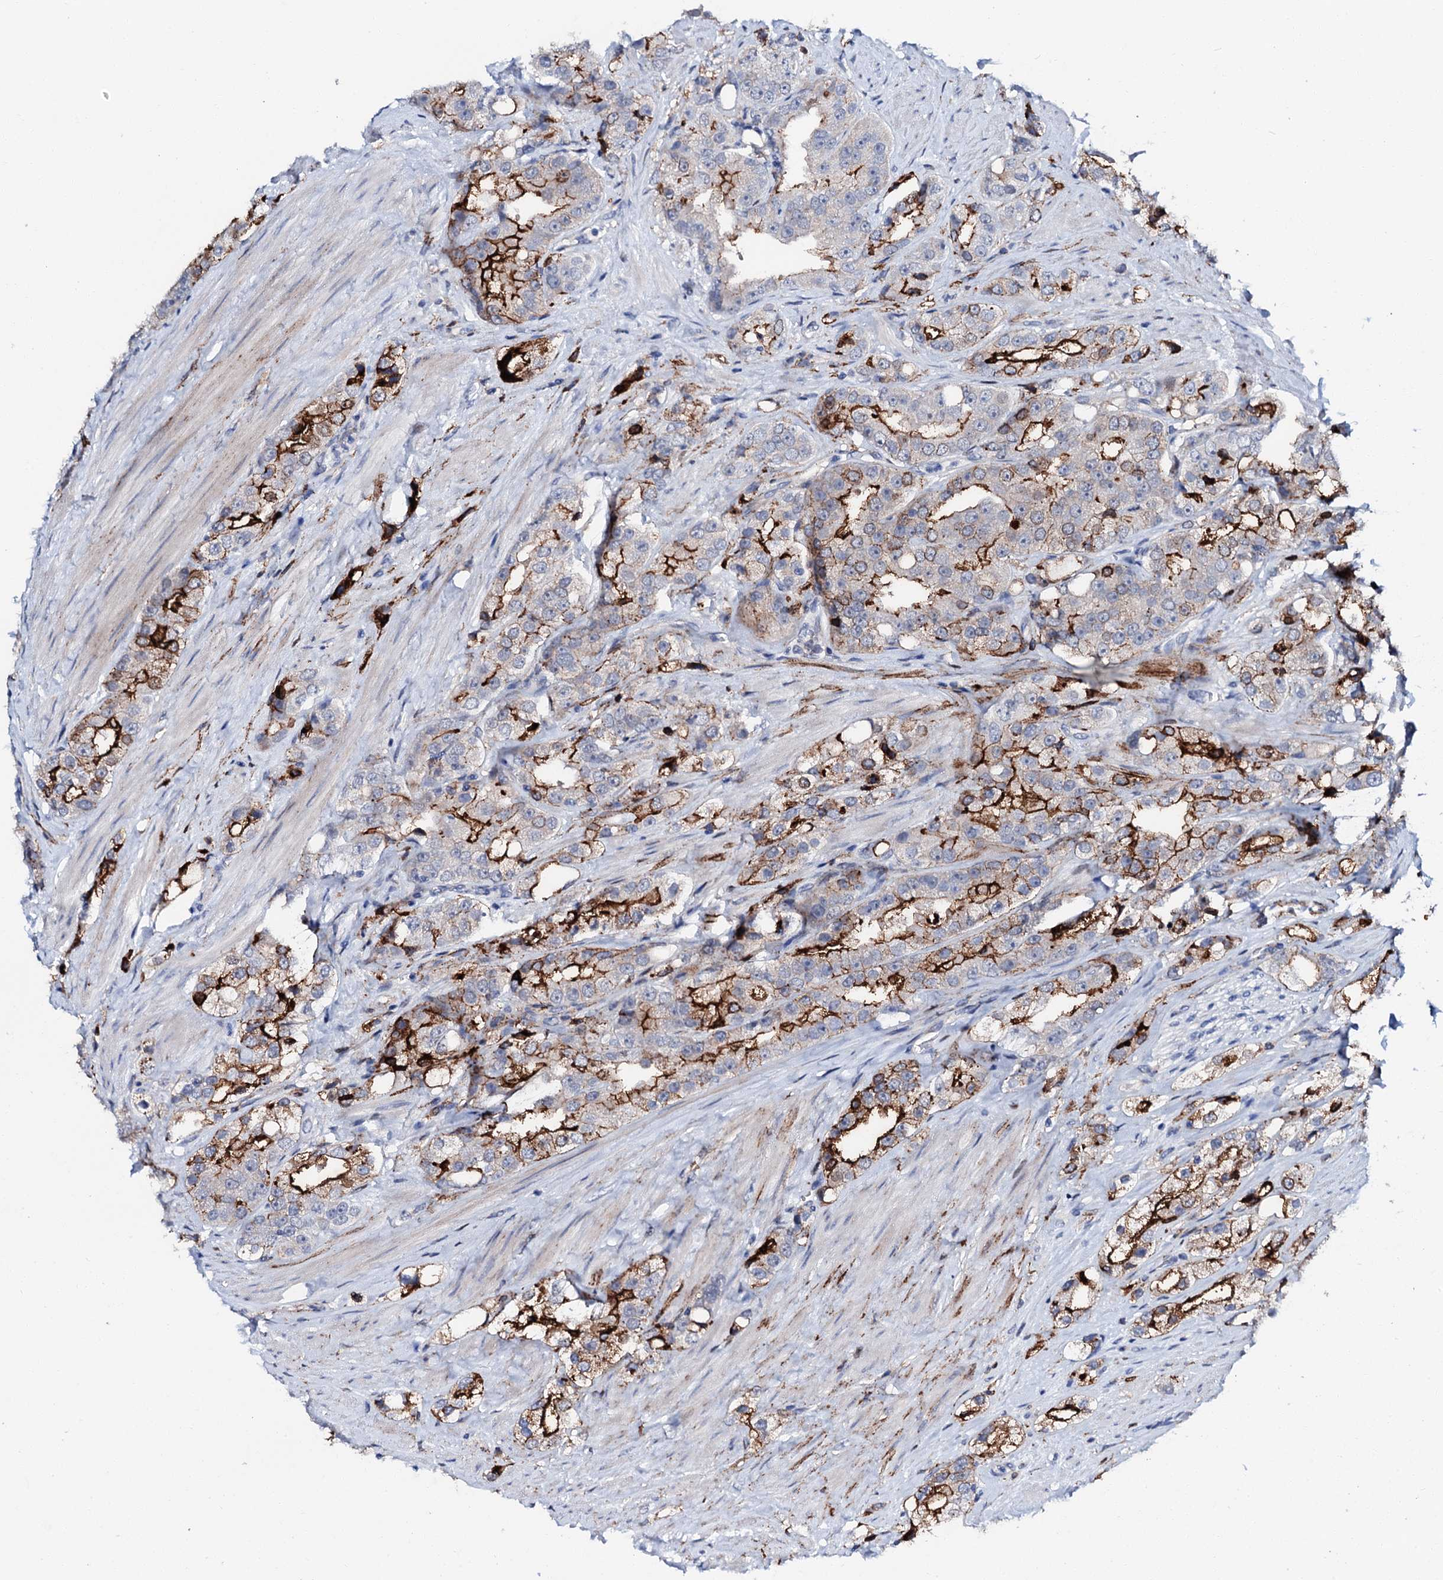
{"staining": {"intensity": "strong", "quantity": "25%-75%", "location": "cytoplasmic/membranous"}, "tissue": "prostate cancer", "cell_type": "Tumor cells", "image_type": "cancer", "snomed": [{"axis": "morphology", "description": "Adenocarcinoma, NOS"}, {"axis": "topography", "description": "Prostate"}], "caption": "This is a micrograph of IHC staining of prostate cancer (adenocarcinoma), which shows strong positivity in the cytoplasmic/membranous of tumor cells.", "gene": "MED13L", "patient": {"sex": "male", "age": 79}}